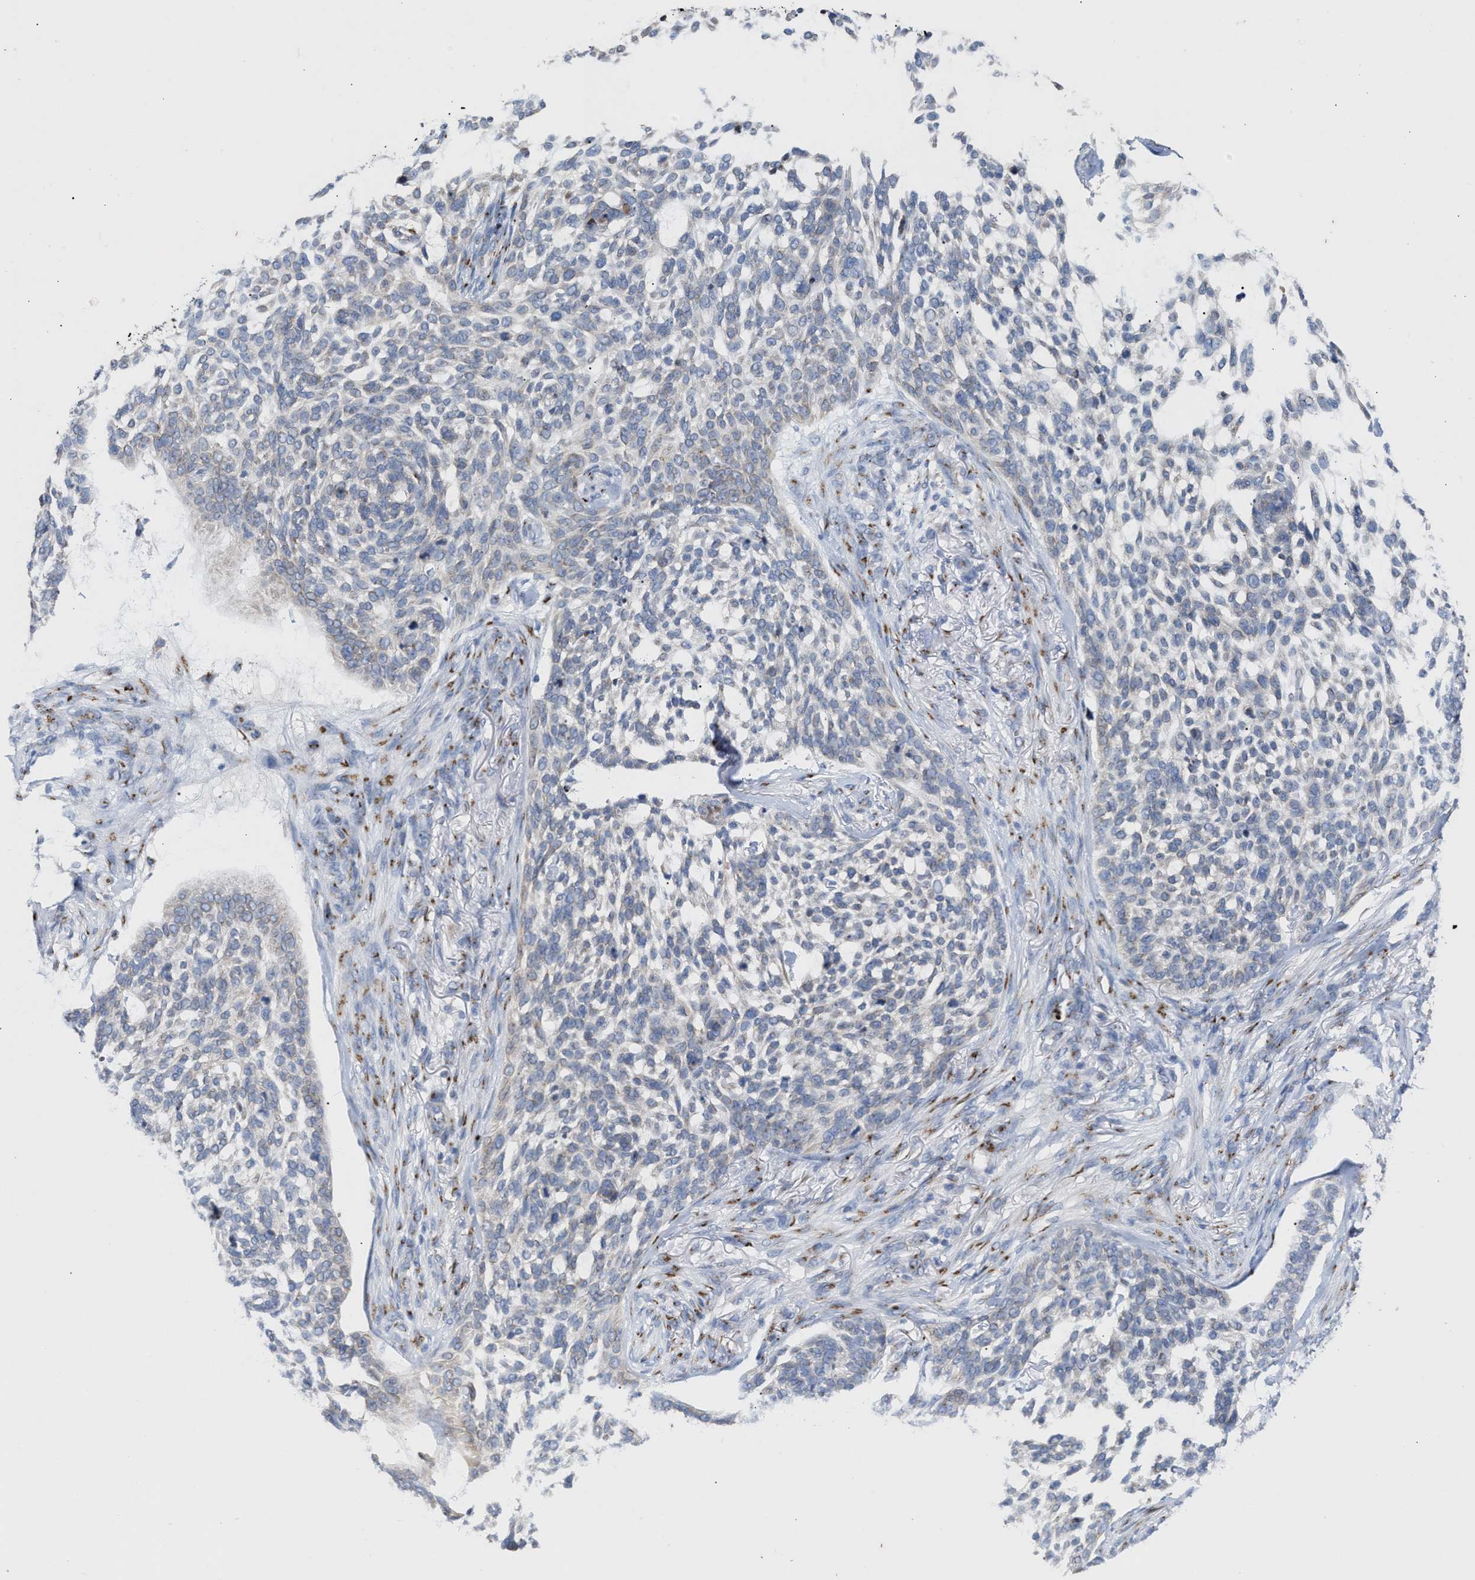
{"staining": {"intensity": "negative", "quantity": "none", "location": "none"}, "tissue": "skin cancer", "cell_type": "Tumor cells", "image_type": "cancer", "snomed": [{"axis": "morphology", "description": "Basal cell carcinoma"}, {"axis": "topography", "description": "Skin"}], "caption": "The immunohistochemistry (IHC) micrograph has no significant expression in tumor cells of skin cancer (basal cell carcinoma) tissue.", "gene": "CCL2", "patient": {"sex": "female", "age": 64}}